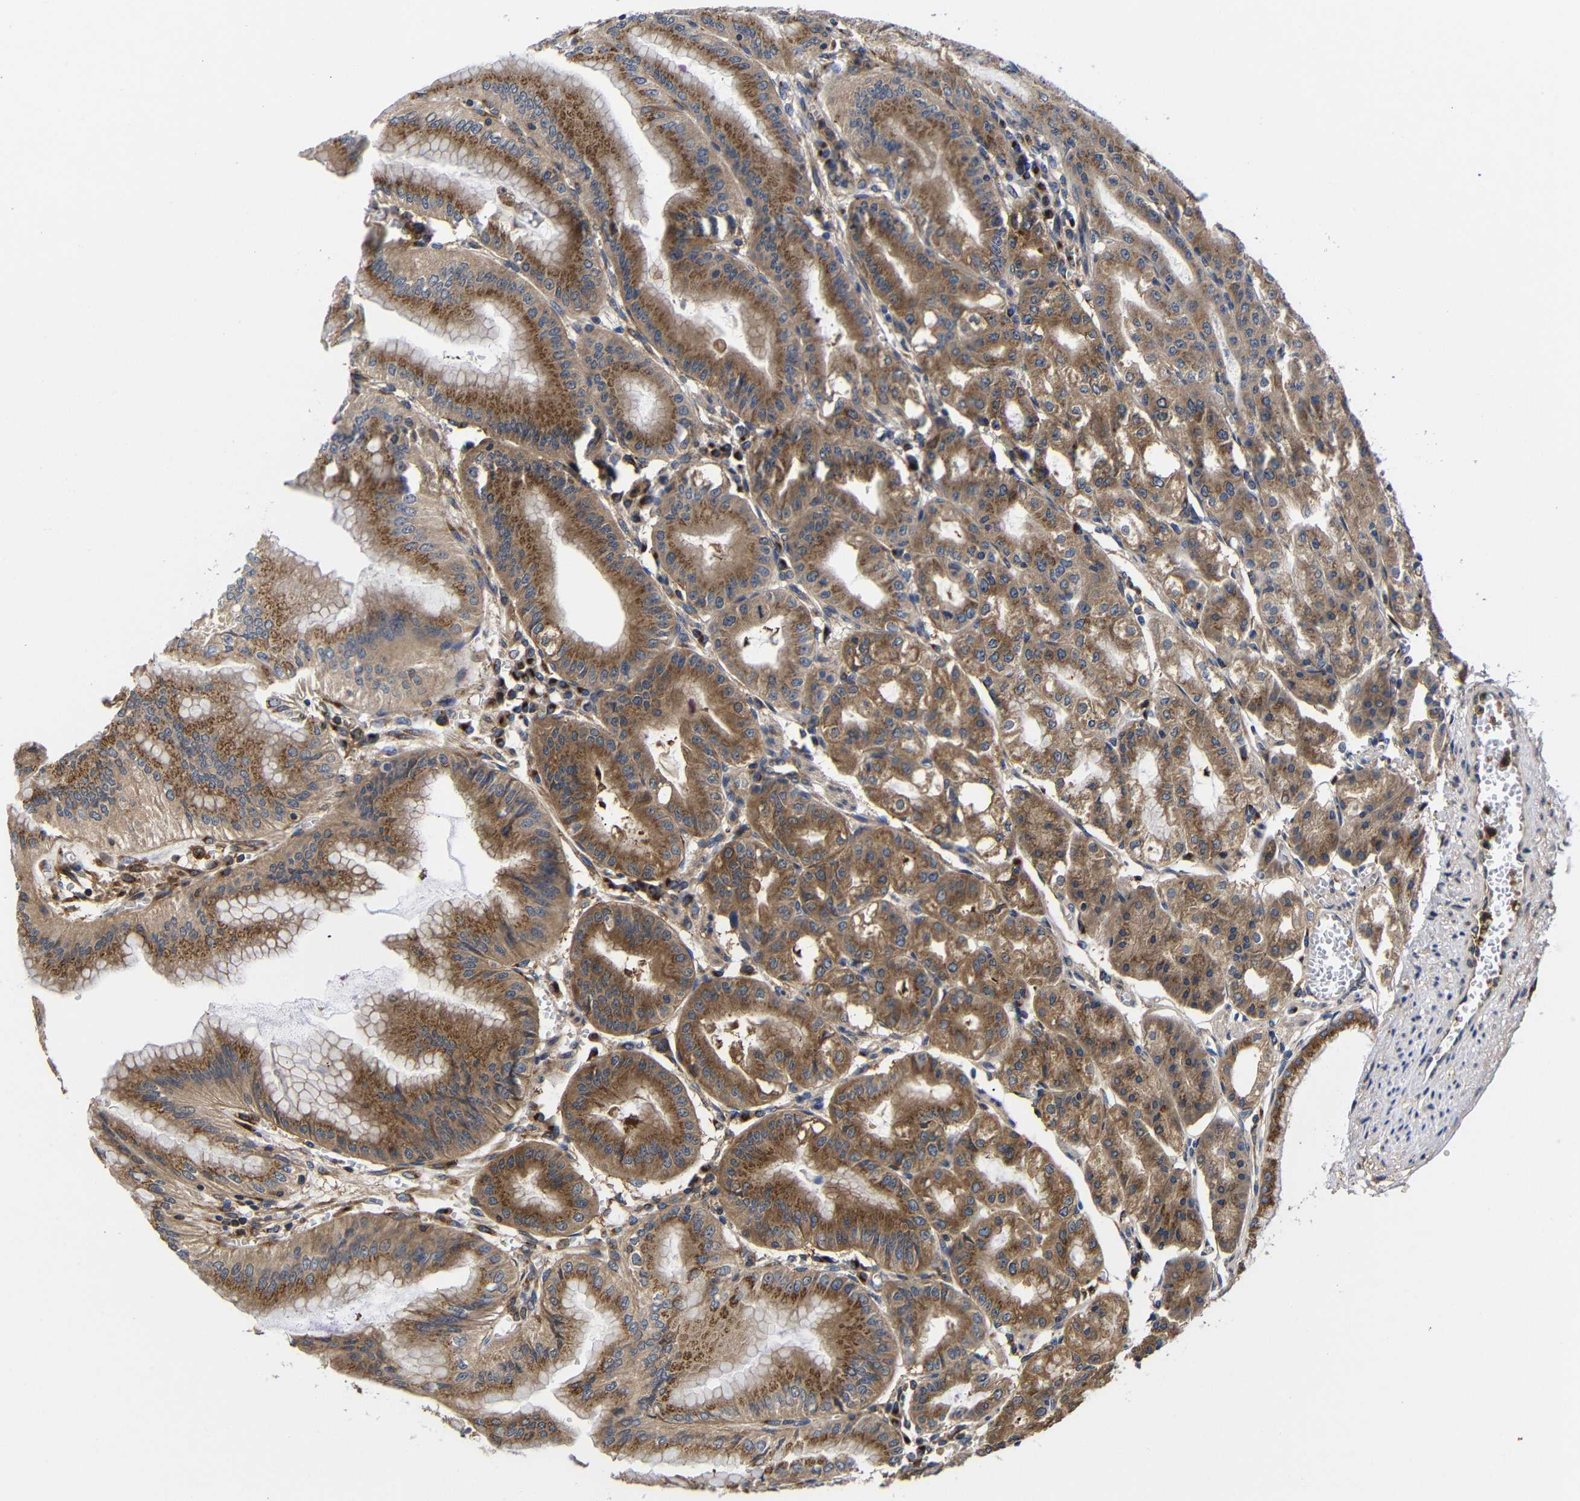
{"staining": {"intensity": "moderate", "quantity": ">75%", "location": "cytoplasmic/membranous"}, "tissue": "stomach", "cell_type": "Glandular cells", "image_type": "normal", "snomed": [{"axis": "morphology", "description": "Normal tissue, NOS"}, {"axis": "topography", "description": "Stomach, lower"}], "caption": "Glandular cells exhibit medium levels of moderate cytoplasmic/membranous expression in approximately >75% of cells in normal stomach.", "gene": "LRRCC1", "patient": {"sex": "male", "age": 71}}